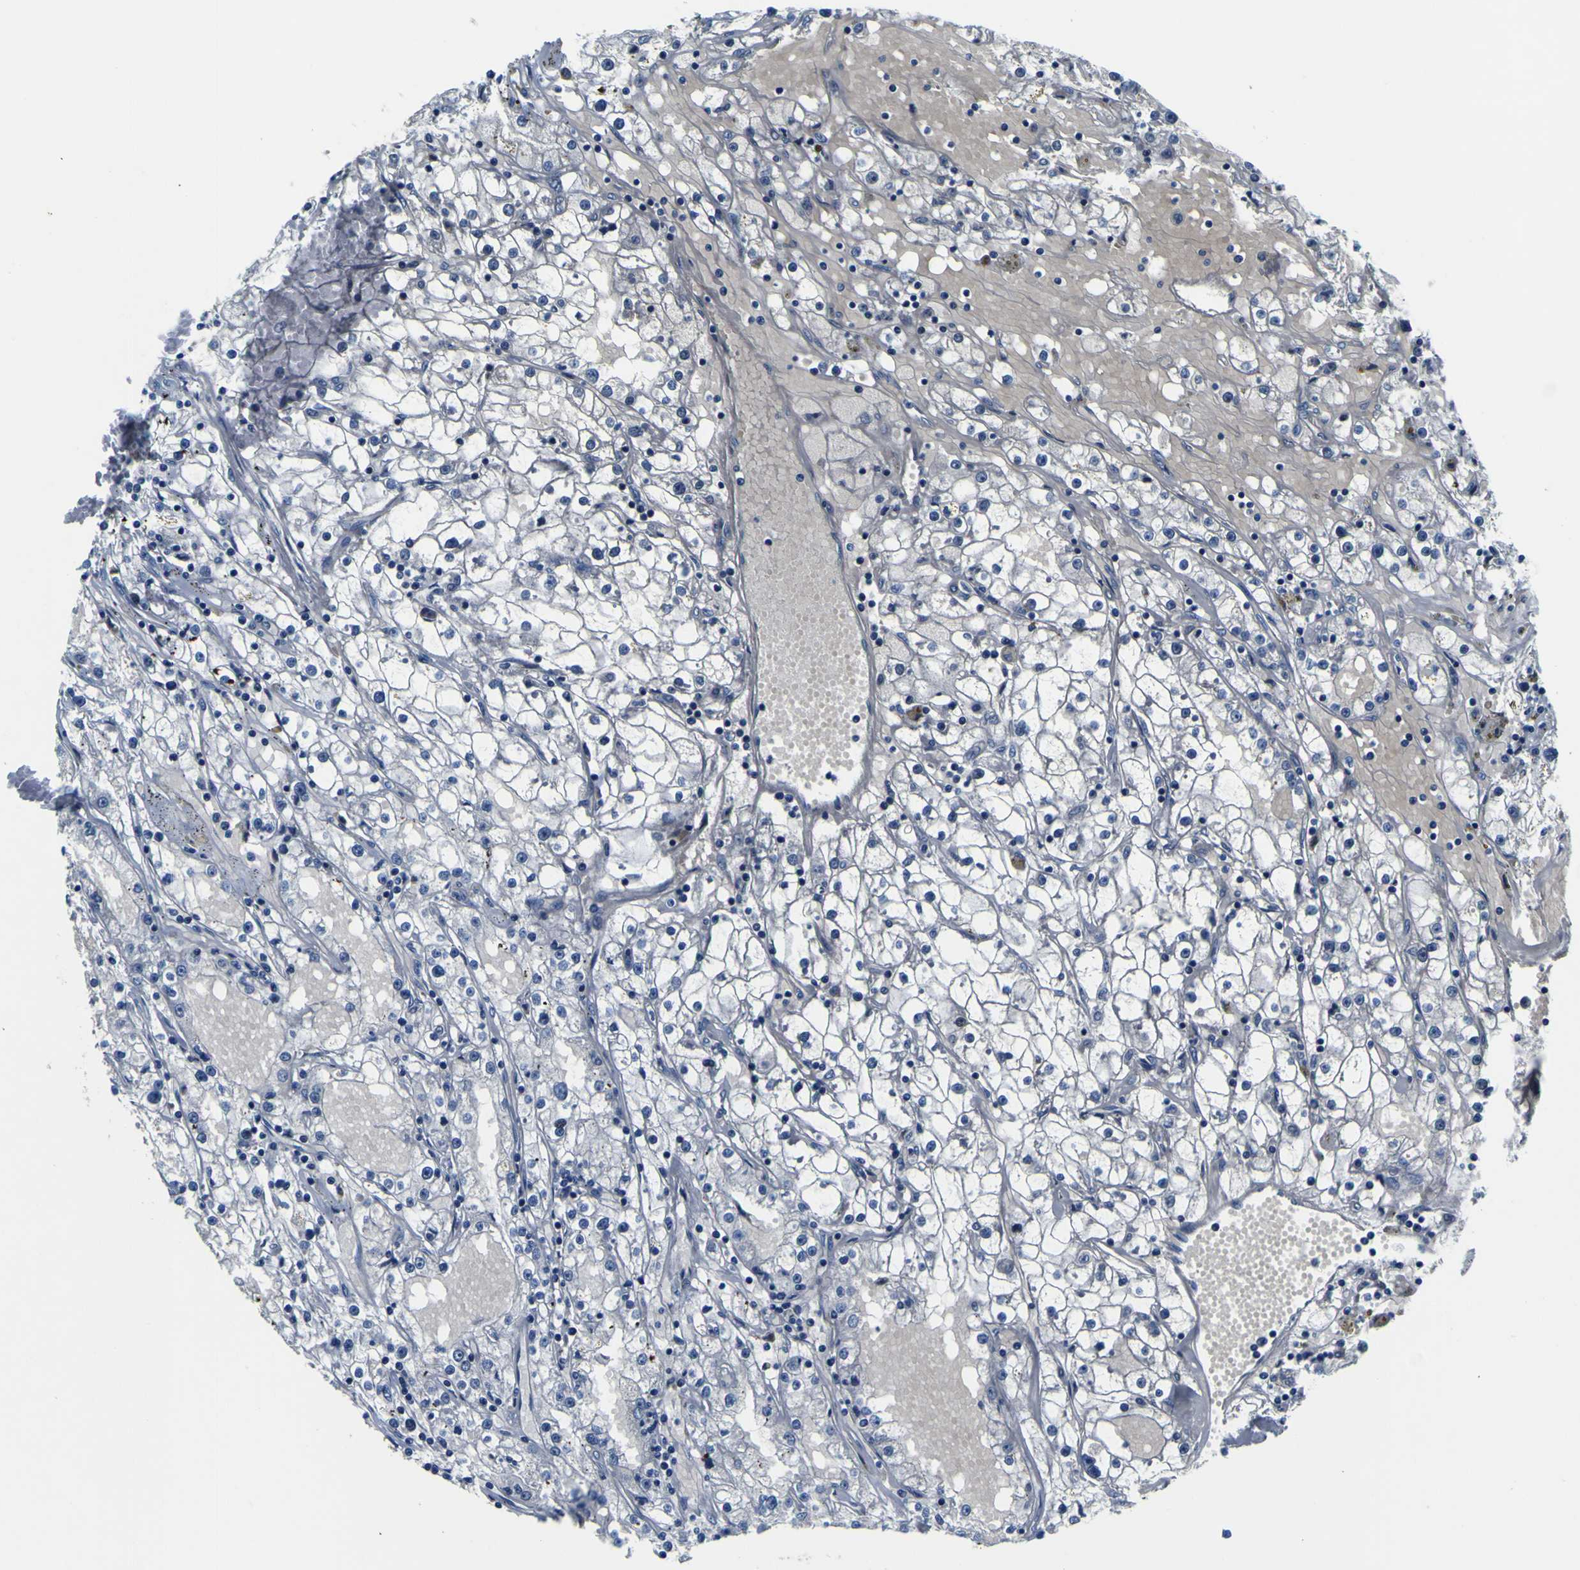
{"staining": {"intensity": "negative", "quantity": "none", "location": "none"}, "tissue": "renal cancer", "cell_type": "Tumor cells", "image_type": "cancer", "snomed": [{"axis": "morphology", "description": "Adenocarcinoma, NOS"}, {"axis": "topography", "description": "Kidney"}], "caption": "Immunohistochemistry photomicrograph of human renal cancer stained for a protein (brown), which shows no positivity in tumor cells.", "gene": "AGAP3", "patient": {"sex": "male", "age": 56}}